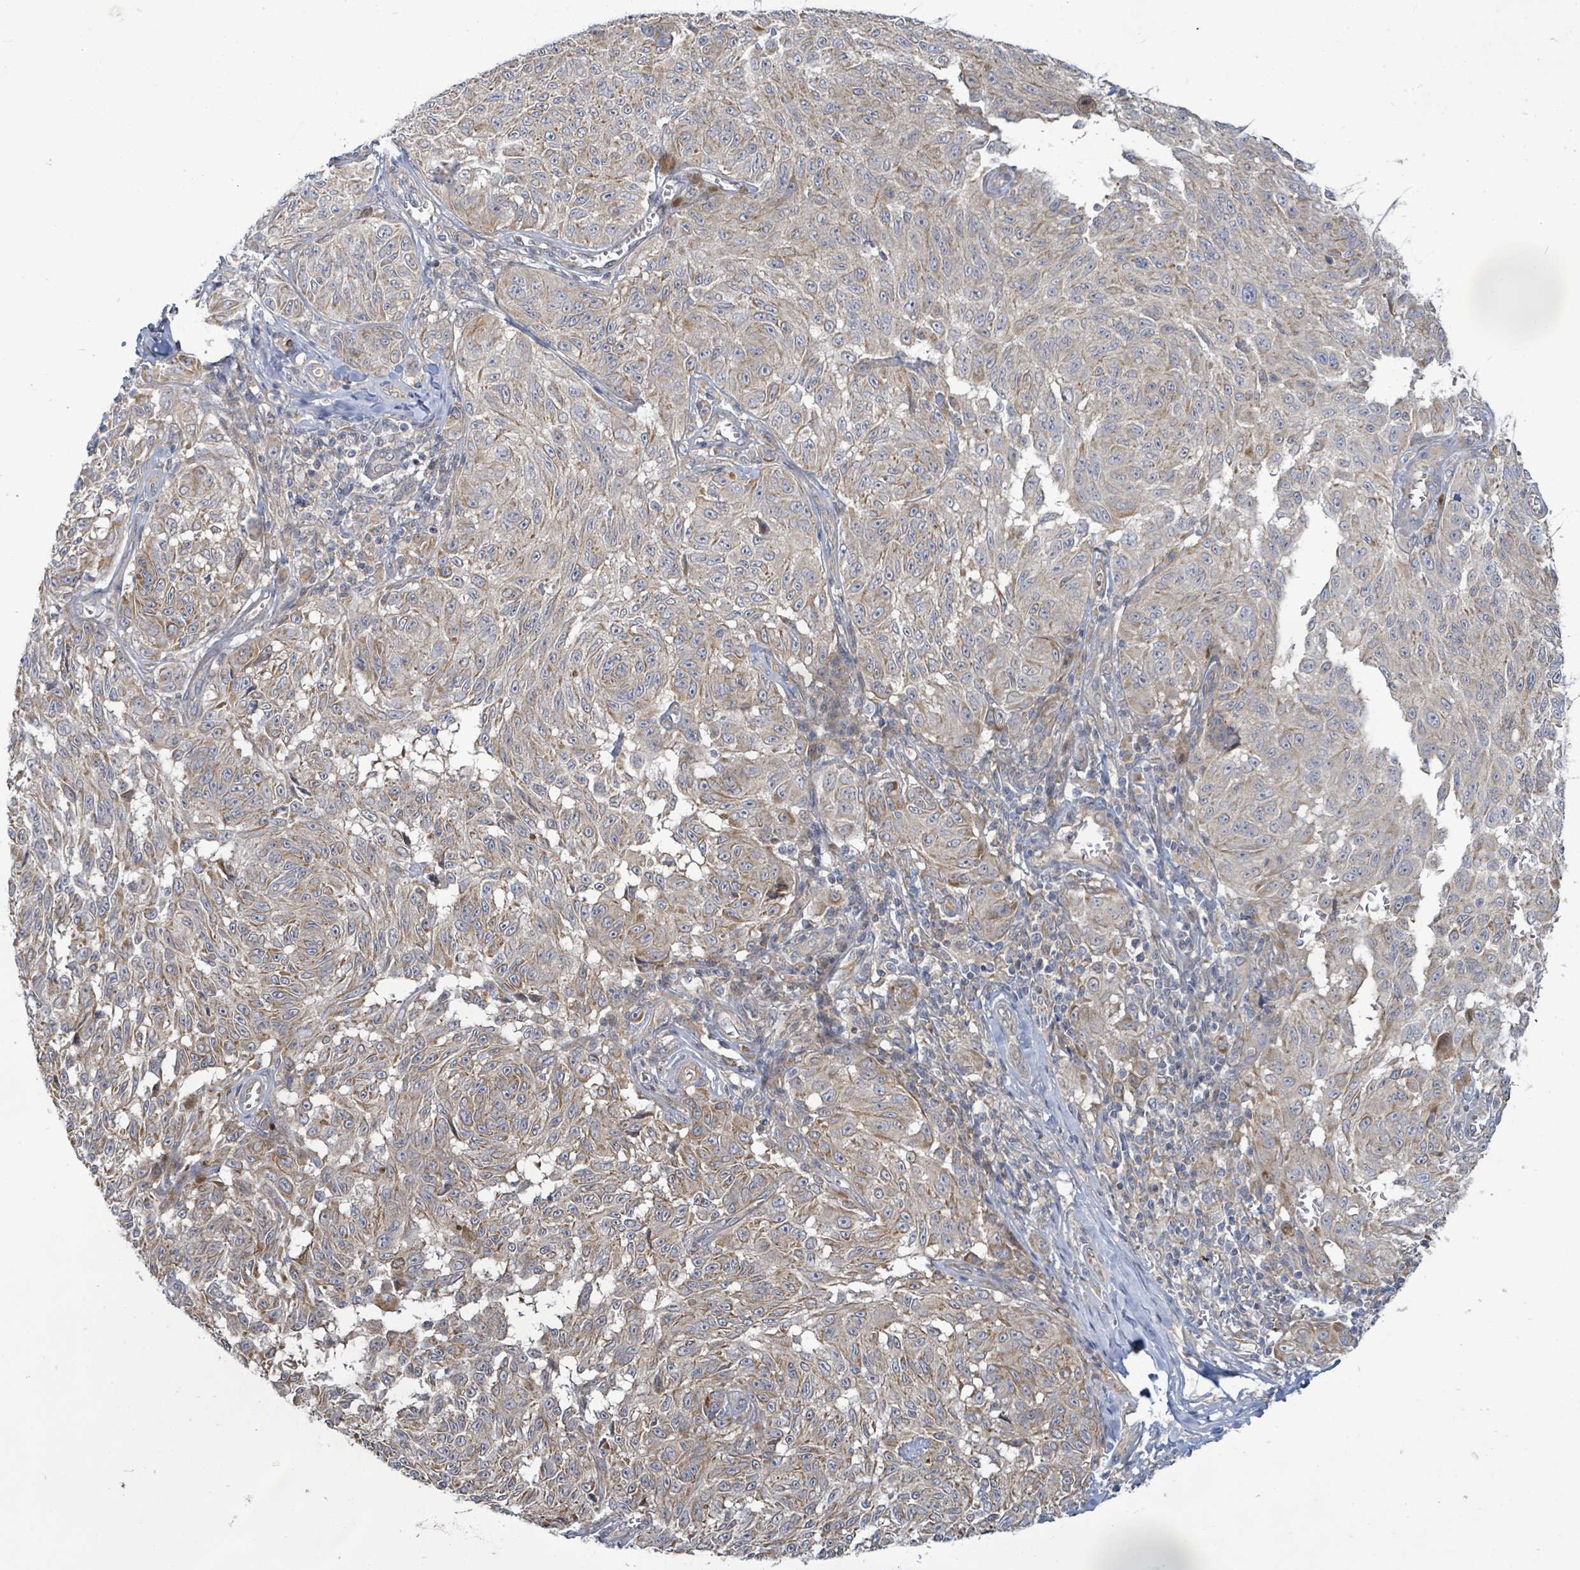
{"staining": {"intensity": "moderate", "quantity": "<25%", "location": "cytoplasmic/membranous"}, "tissue": "melanoma", "cell_type": "Tumor cells", "image_type": "cancer", "snomed": [{"axis": "morphology", "description": "Malignant melanoma, NOS"}, {"axis": "topography", "description": "Skin"}], "caption": "IHC histopathology image of melanoma stained for a protein (brown), which reveals low levels of moderate cytoplasmic/membranous expression in approximately <25% of tumor cells.", "gene": "KBTBD11", "patient": {"sex": "male", "age": 68}}